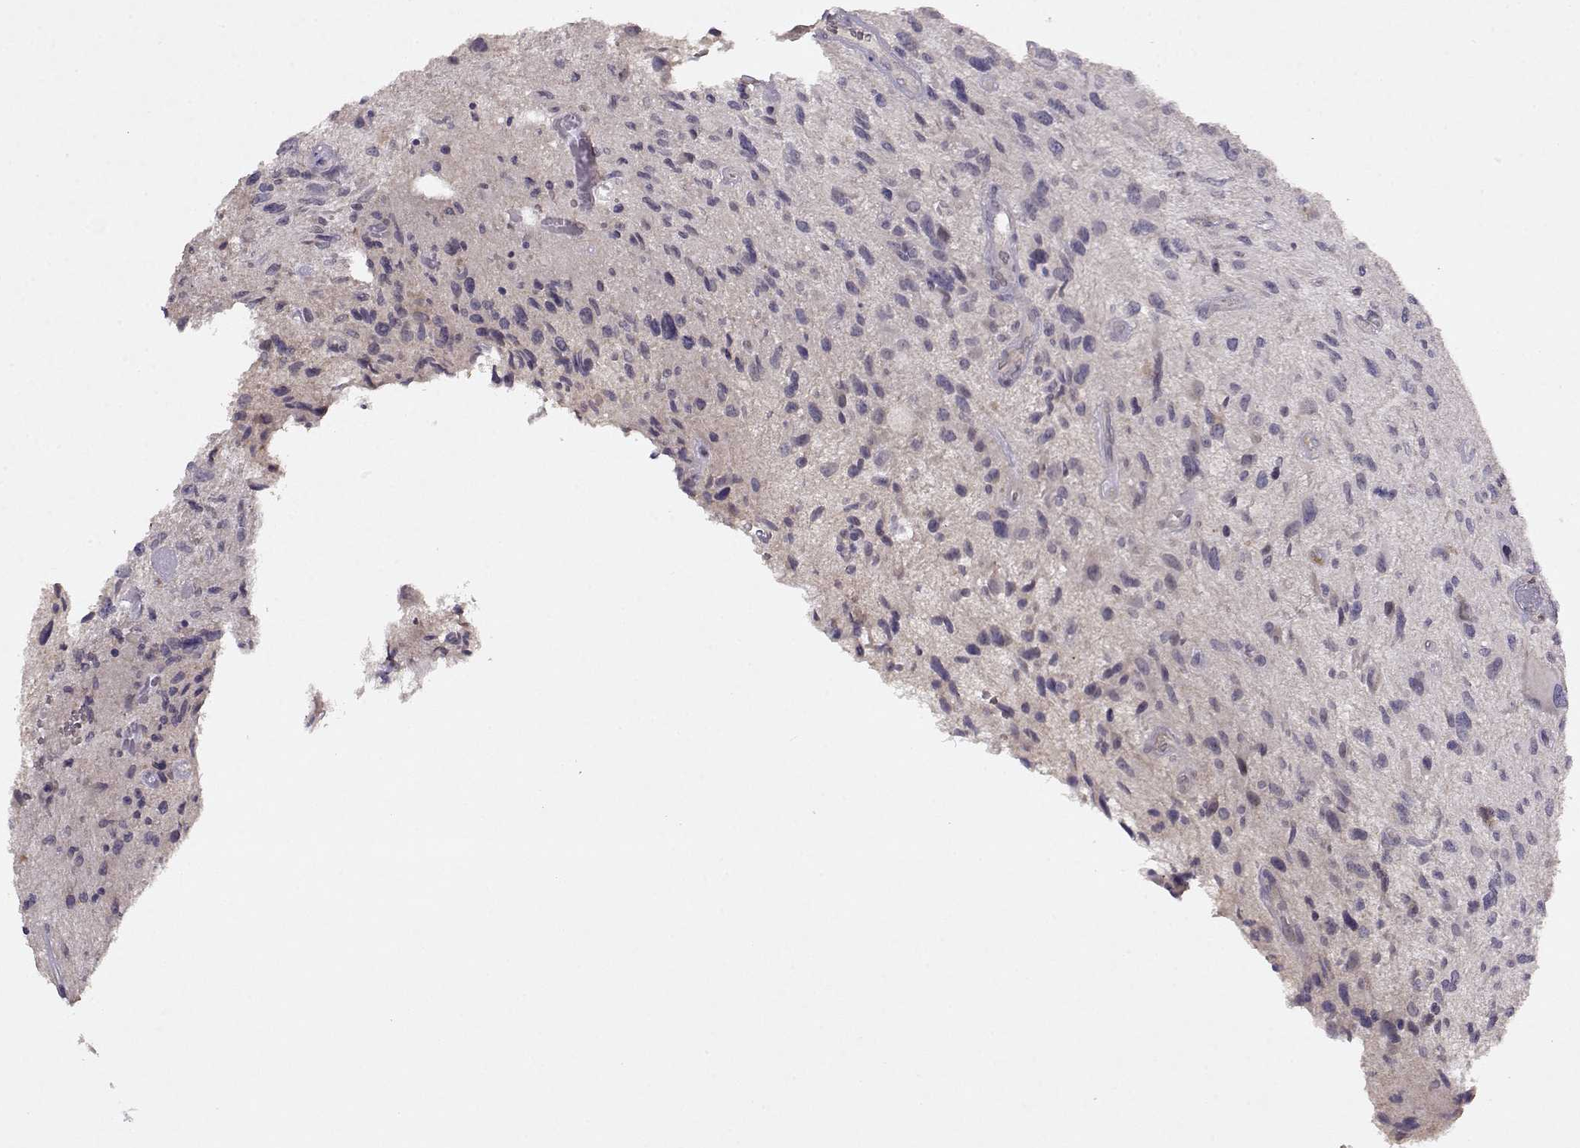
{"staining": {"intensity": "negative", "quantity": "none", "location": "none"}, "tissue": "glioma", "cell_type": "Tumor cells", "image_type": "cancer", "snomed": [{"axis": "morphology", "description": "Glioma, malignant, NOS"}, {"axis": "morphology", "description": "Glioma, malignant, High grade"}, {"axis": "topography", "description": "Brain"}], "caption": "The histopathology image exhibits no significant staining in tumor cells of high-grade glioma (malignant). (IHC, brightfield microscopy, high magnification).", "gene": "BMX", "patient": {"sex": "female", "age": 71}}